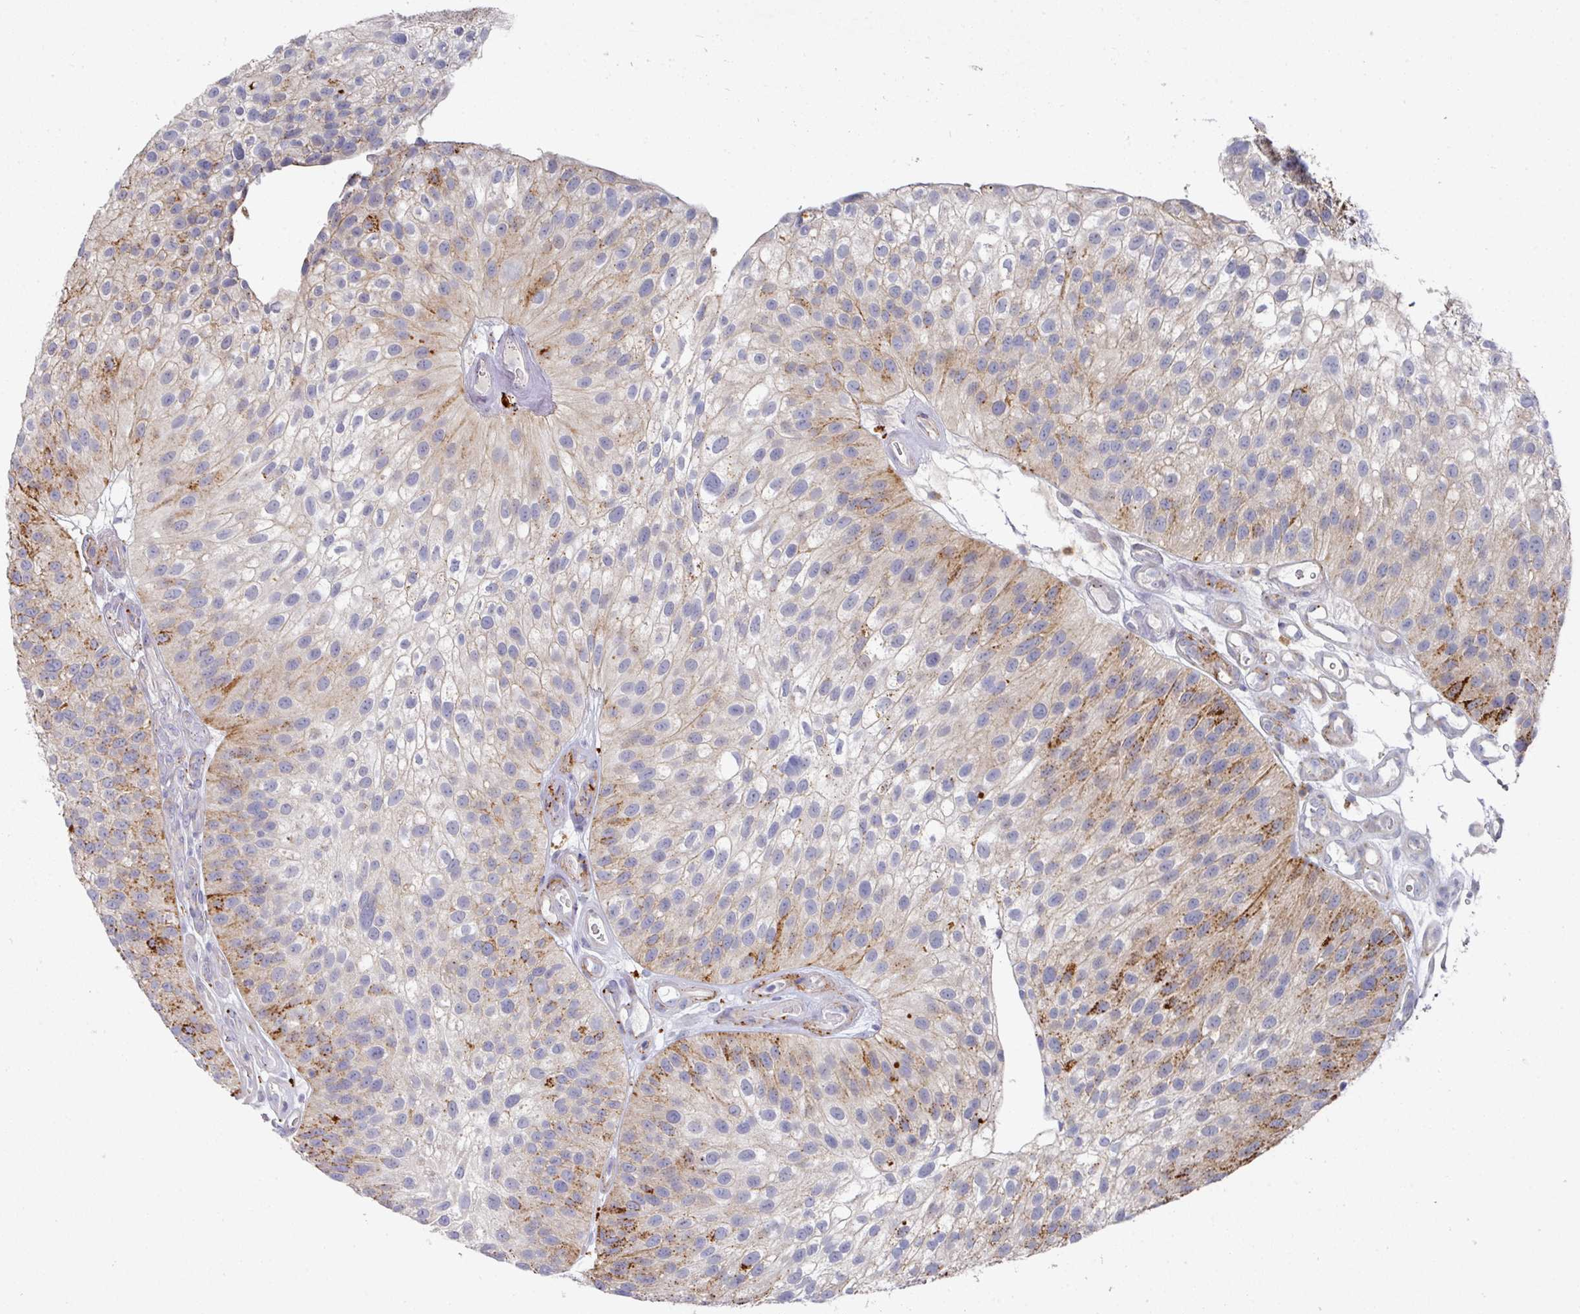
{"staining": {"intensity": "strong", "quantity": "25%-75%", "location": "cytoplasmic/membranous"}, "tissue": "urothelial cancer", "cell_type": "Tumor cells", "image_type": "cancer", "snomed": [{"axis": "morphology", "description": "Urothelial carcinoma, NOS"}, {"axis": "topography", "description": "Urinary bladder"}], "caption": "Transitional cell carcinoma stained for a protein (brown) shows strong cytoplasmic/membranous positive positivity in about 25%-75% of tumor cells.", "gene": "NT5C1A", "patient": {"sex": "male", "age": 87}}